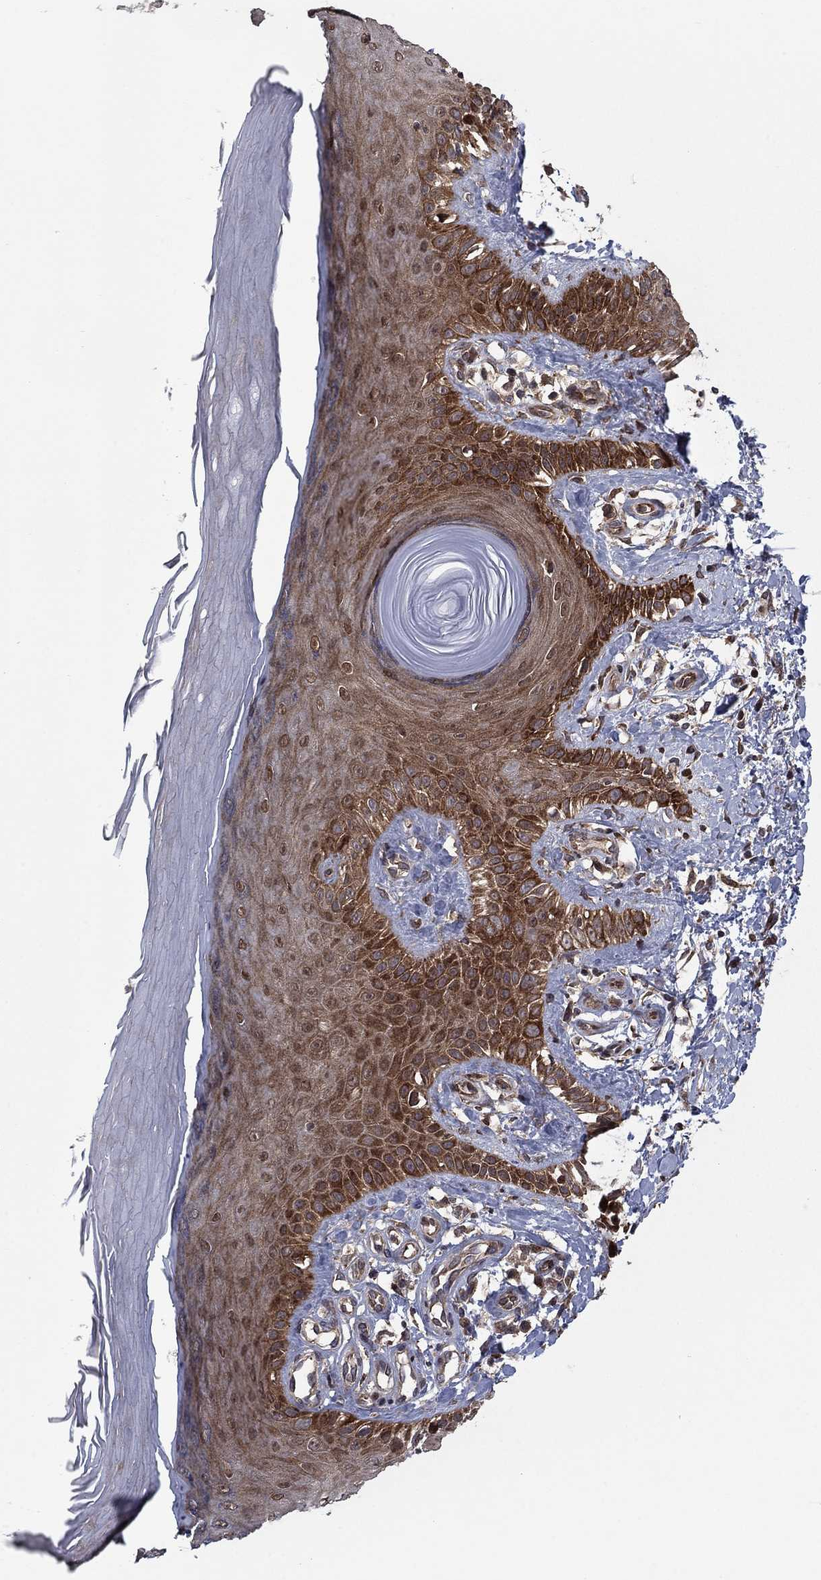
{"staining": {"intensity": "negative", "quantity": "none", "location": "none"}, "tissue": "skin", "cell_type": "Fibroblasts", "image_type": "normal", "snomed": [{"axis": "morphology", "description": "Normal tissue, NOS"}, {"axis": "morphology", "description": "Inflammation, NOS"}, {"axis": "morphology", "description": "Fibrosis, NOS"}, {"axis": "topography", "description": "Skin"}], "caption": "The histopathology image shows no staining of fibroblasts in benign skin.", "gene": "HDAC4", "patient": {"sex": "male", "age": 71}}